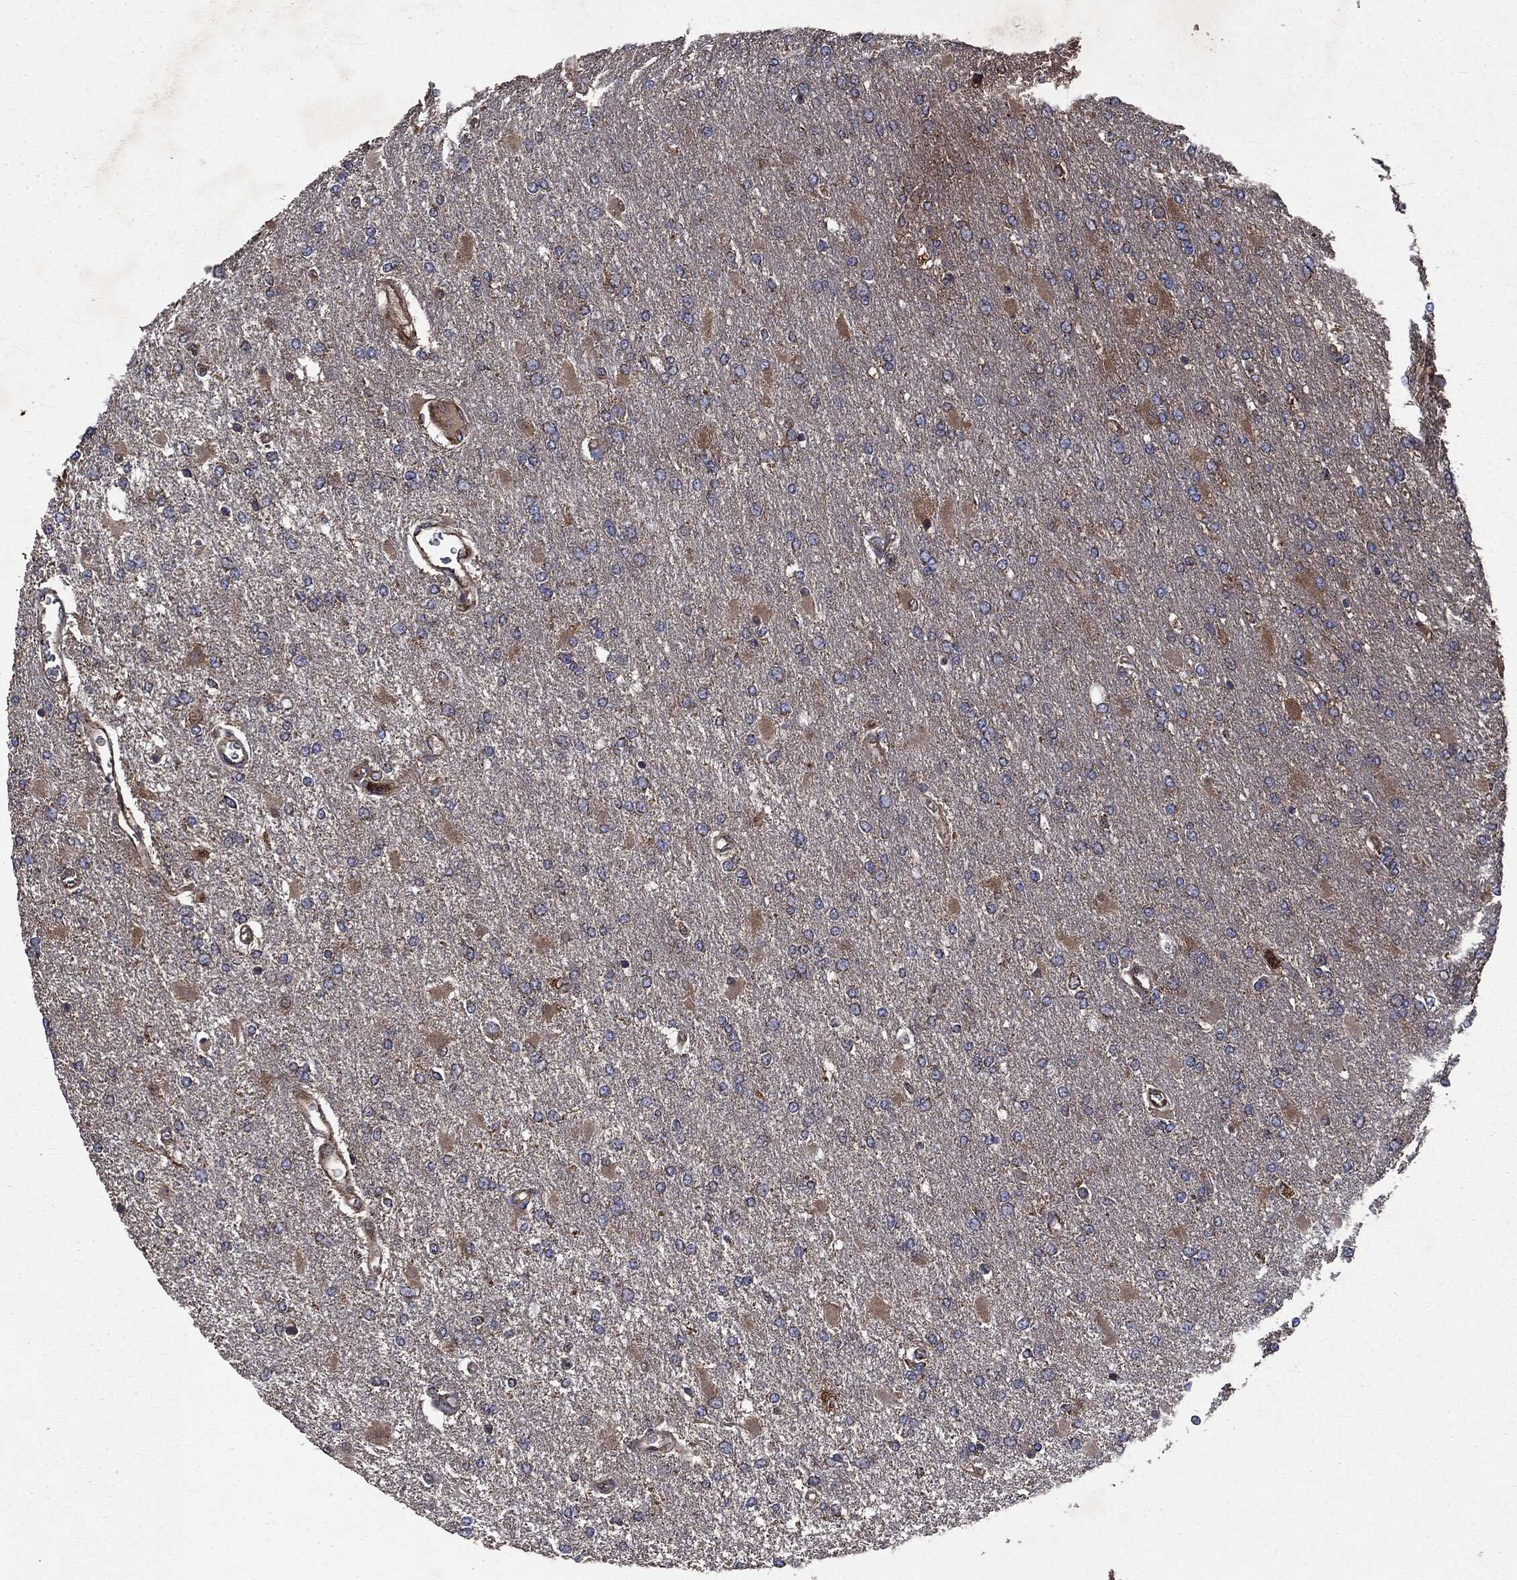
{"staining": {"intensity": "moderate", "quantity": "<25%", "location": "cytoplasmic/membranous"}, "tissue": "glioma", "cell_type": "Tumor cells", "image_type": "cancer", "snomed": [{"axis": "morphology", "description": "Glioma, malignant, High grade"}, {"axis": "topography", "description": "Cerebral cortex"}], "caption": "Human glioma stained for a protein (brown) demonstrates moderate cytoplasmic/membranous positive positivity in about <25% of tumor cells.", "gene": "MAPK6", "patient": {"sex": "male", "age": 79}}